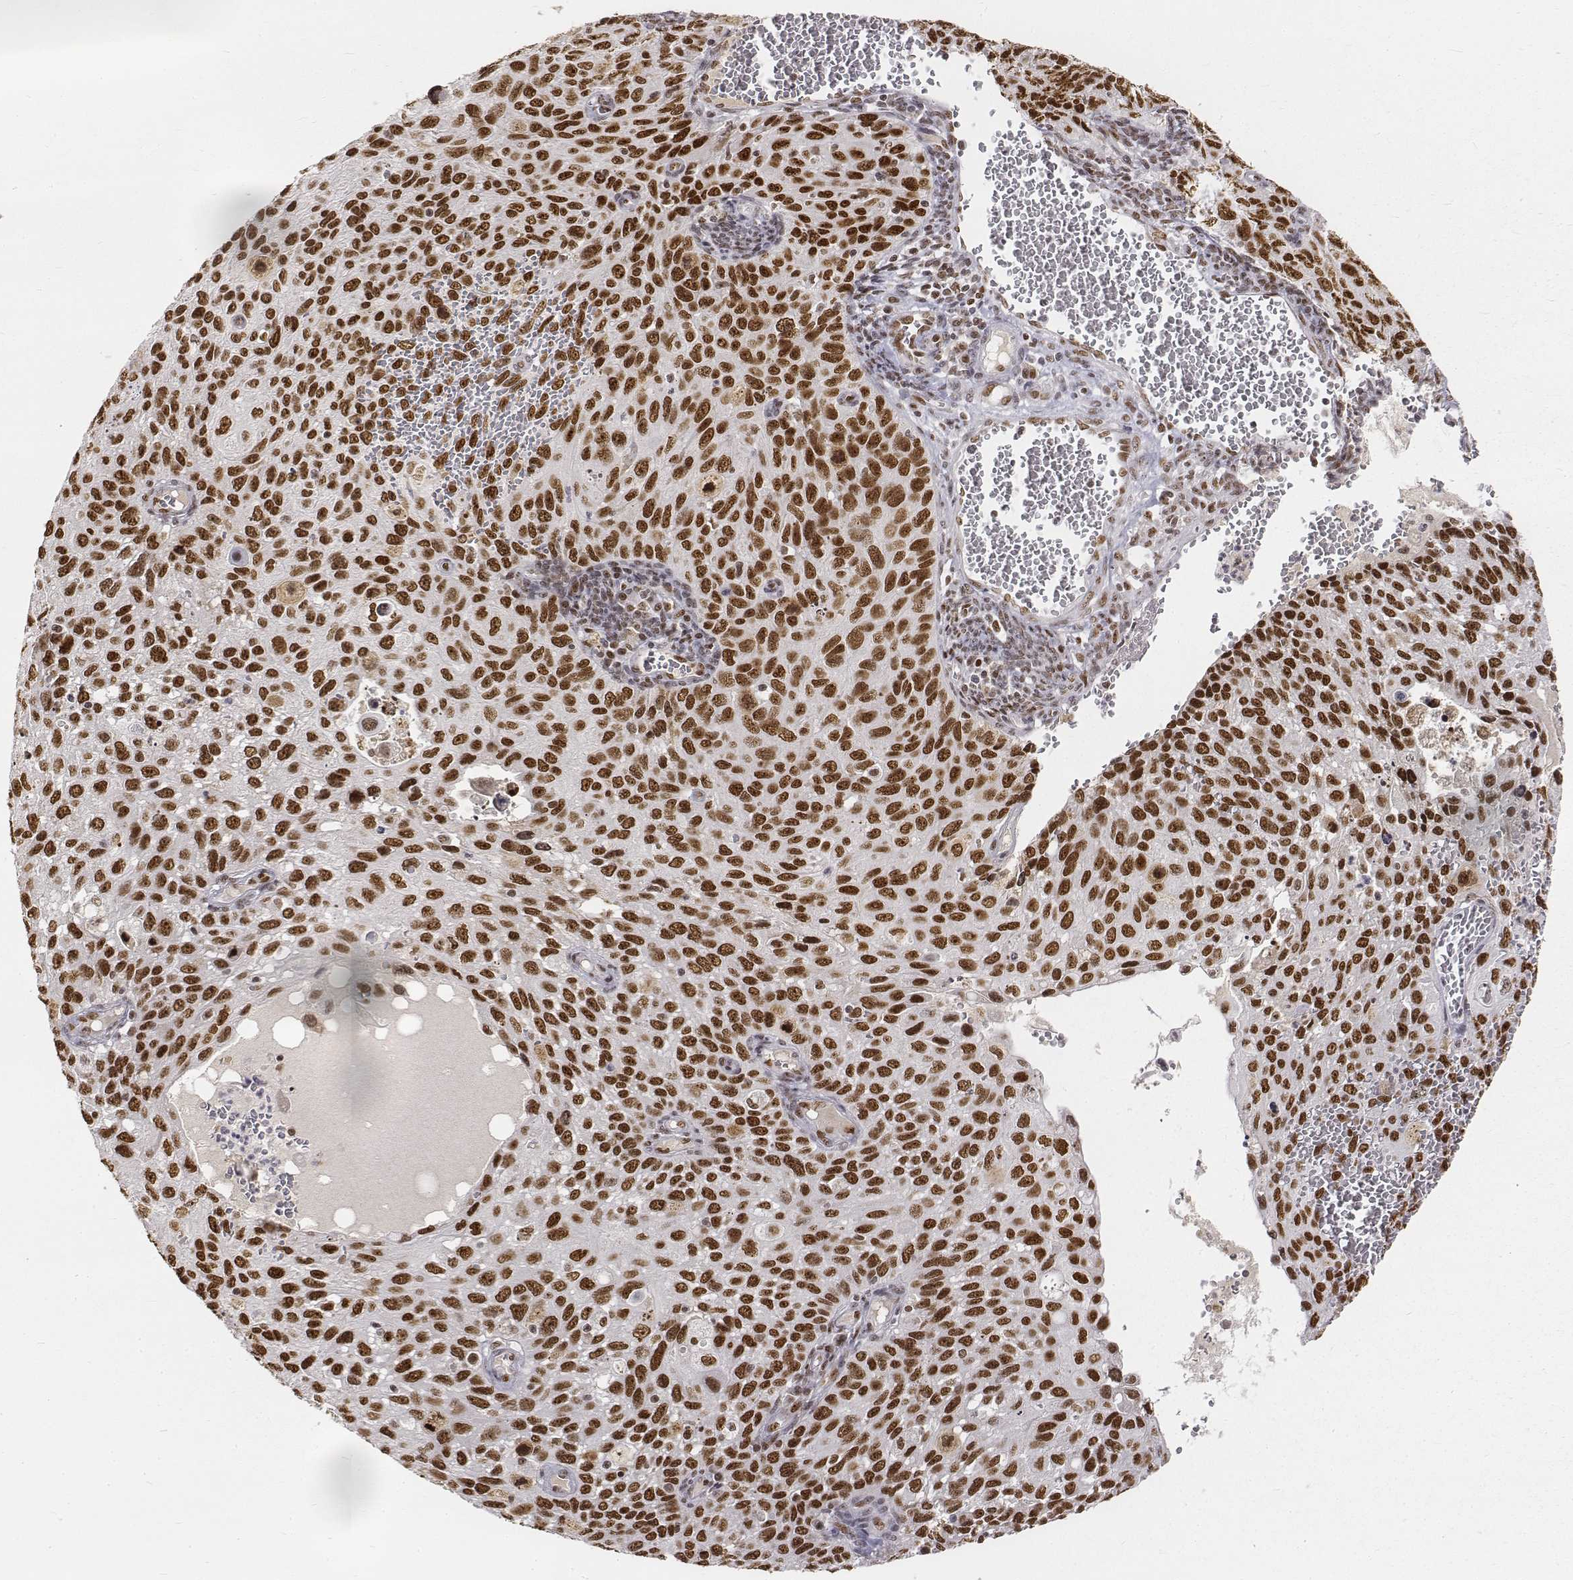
{"staining": {"intensity": "strong", "quantity": ">75%", "location": "nuclear"}, "tissue": "cervical cancer", "cell_type": "Tumor cells", "image_type": "cancer", "snomed": [{"axis": "morphology", "description": "Squamous cell carcinoma, NOS"}, {"axis": "topography", "description": "Cervix"}], "caption": "Human squamous cell carcinoma (cervical) stained with a protein marker displays strong staining in tumor cells.", "gene": "PHF6", "patient": {"sex": "female", "age": 70}}